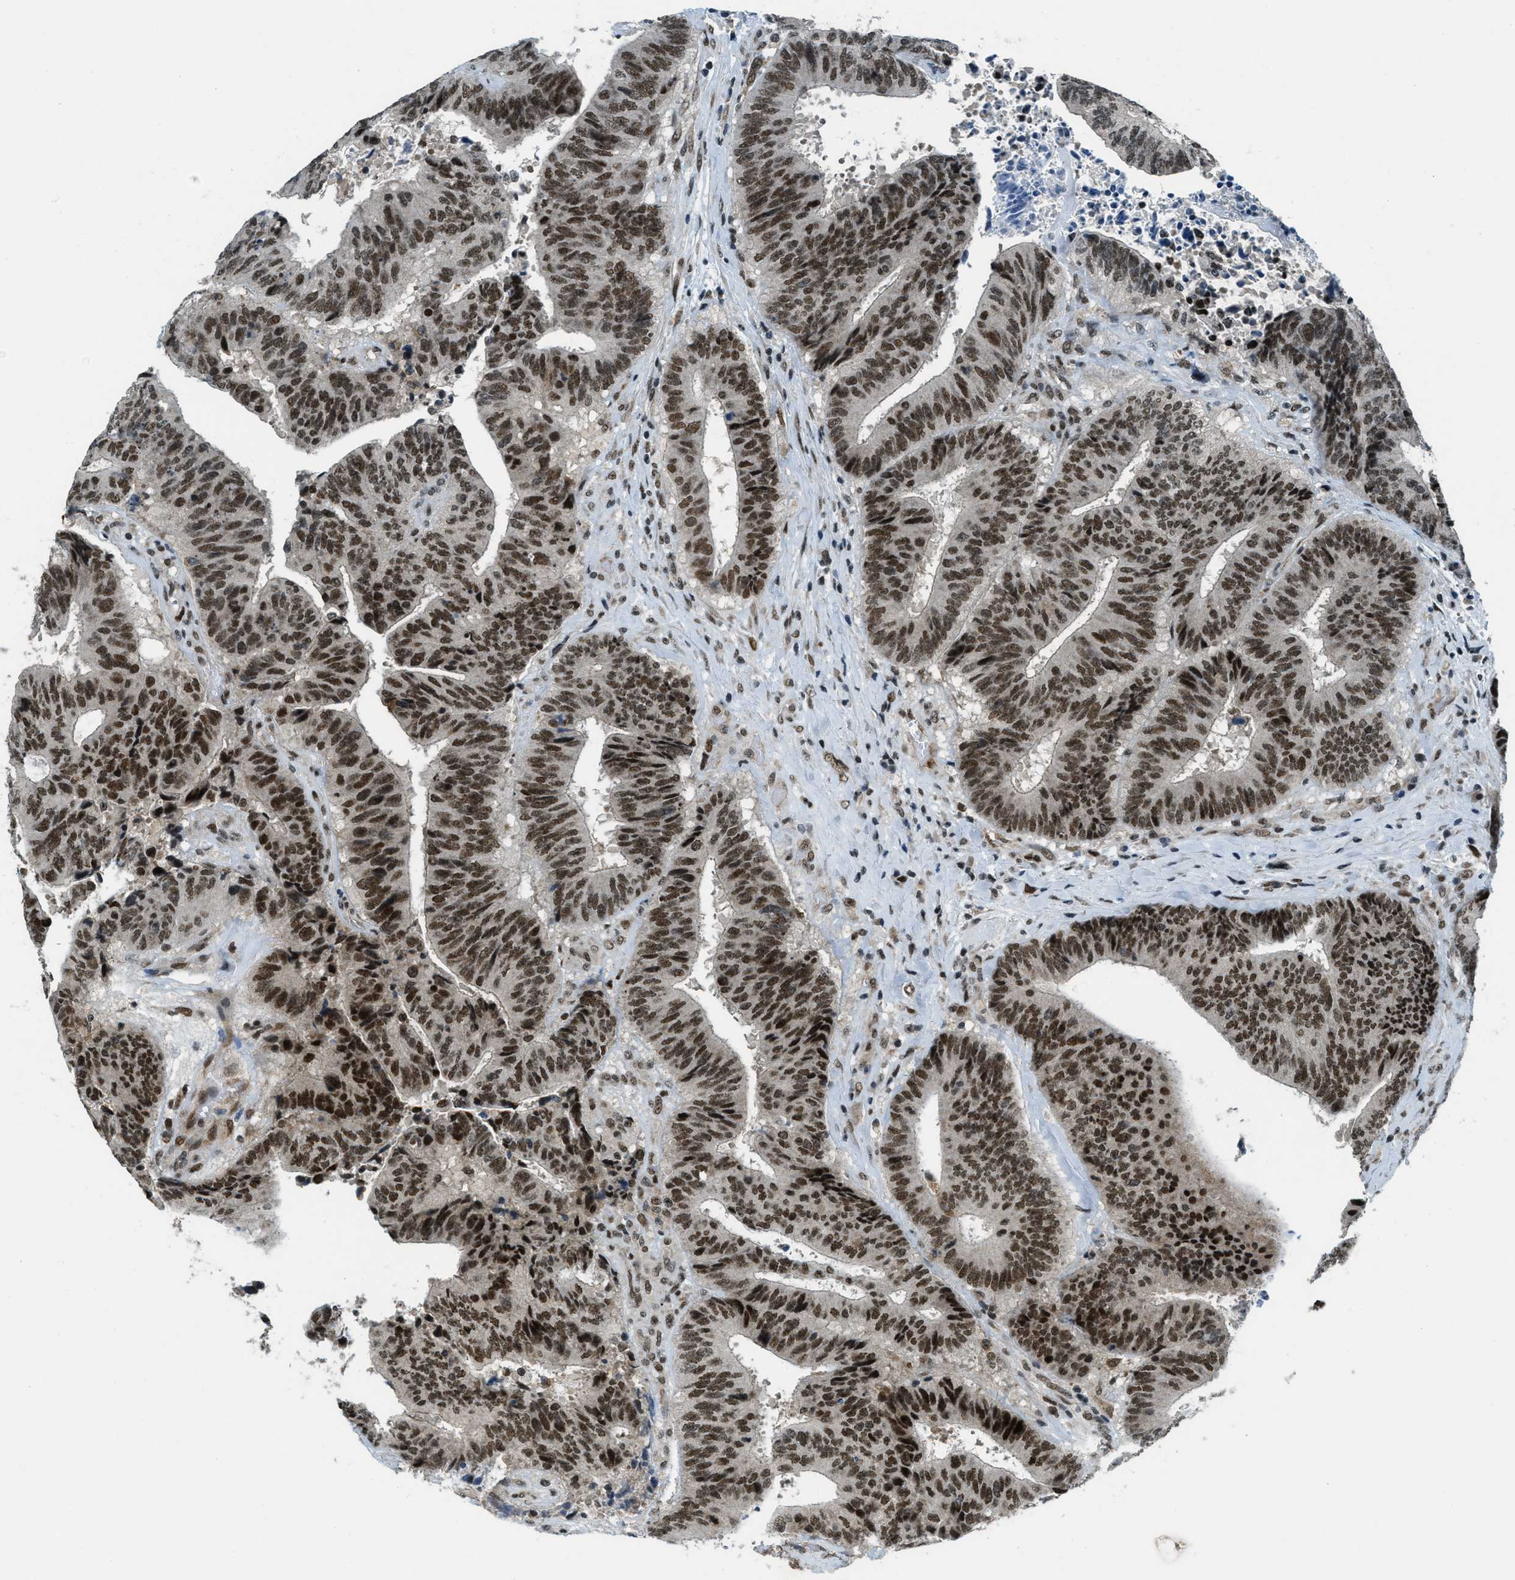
{"staining": {"intensity": "strong", "quantity": ">75%", "location": "nuclear"}, "tissue": "colorectal cancer", "cell_type": "Tumor cells", "image_type": "cancer", "snomed": [{"axis": "morphology", "description": "Adenocarcinoma, NOS"}, {"axis": "topography", "description": "Rectum"}], "caption": "Strong nuclear expression is identified in about >75% of tumor cells in colorectal cancer (adenocarcinoma).", "gene": "KLF6", "patient": {"sex": "male", "age": 72}}